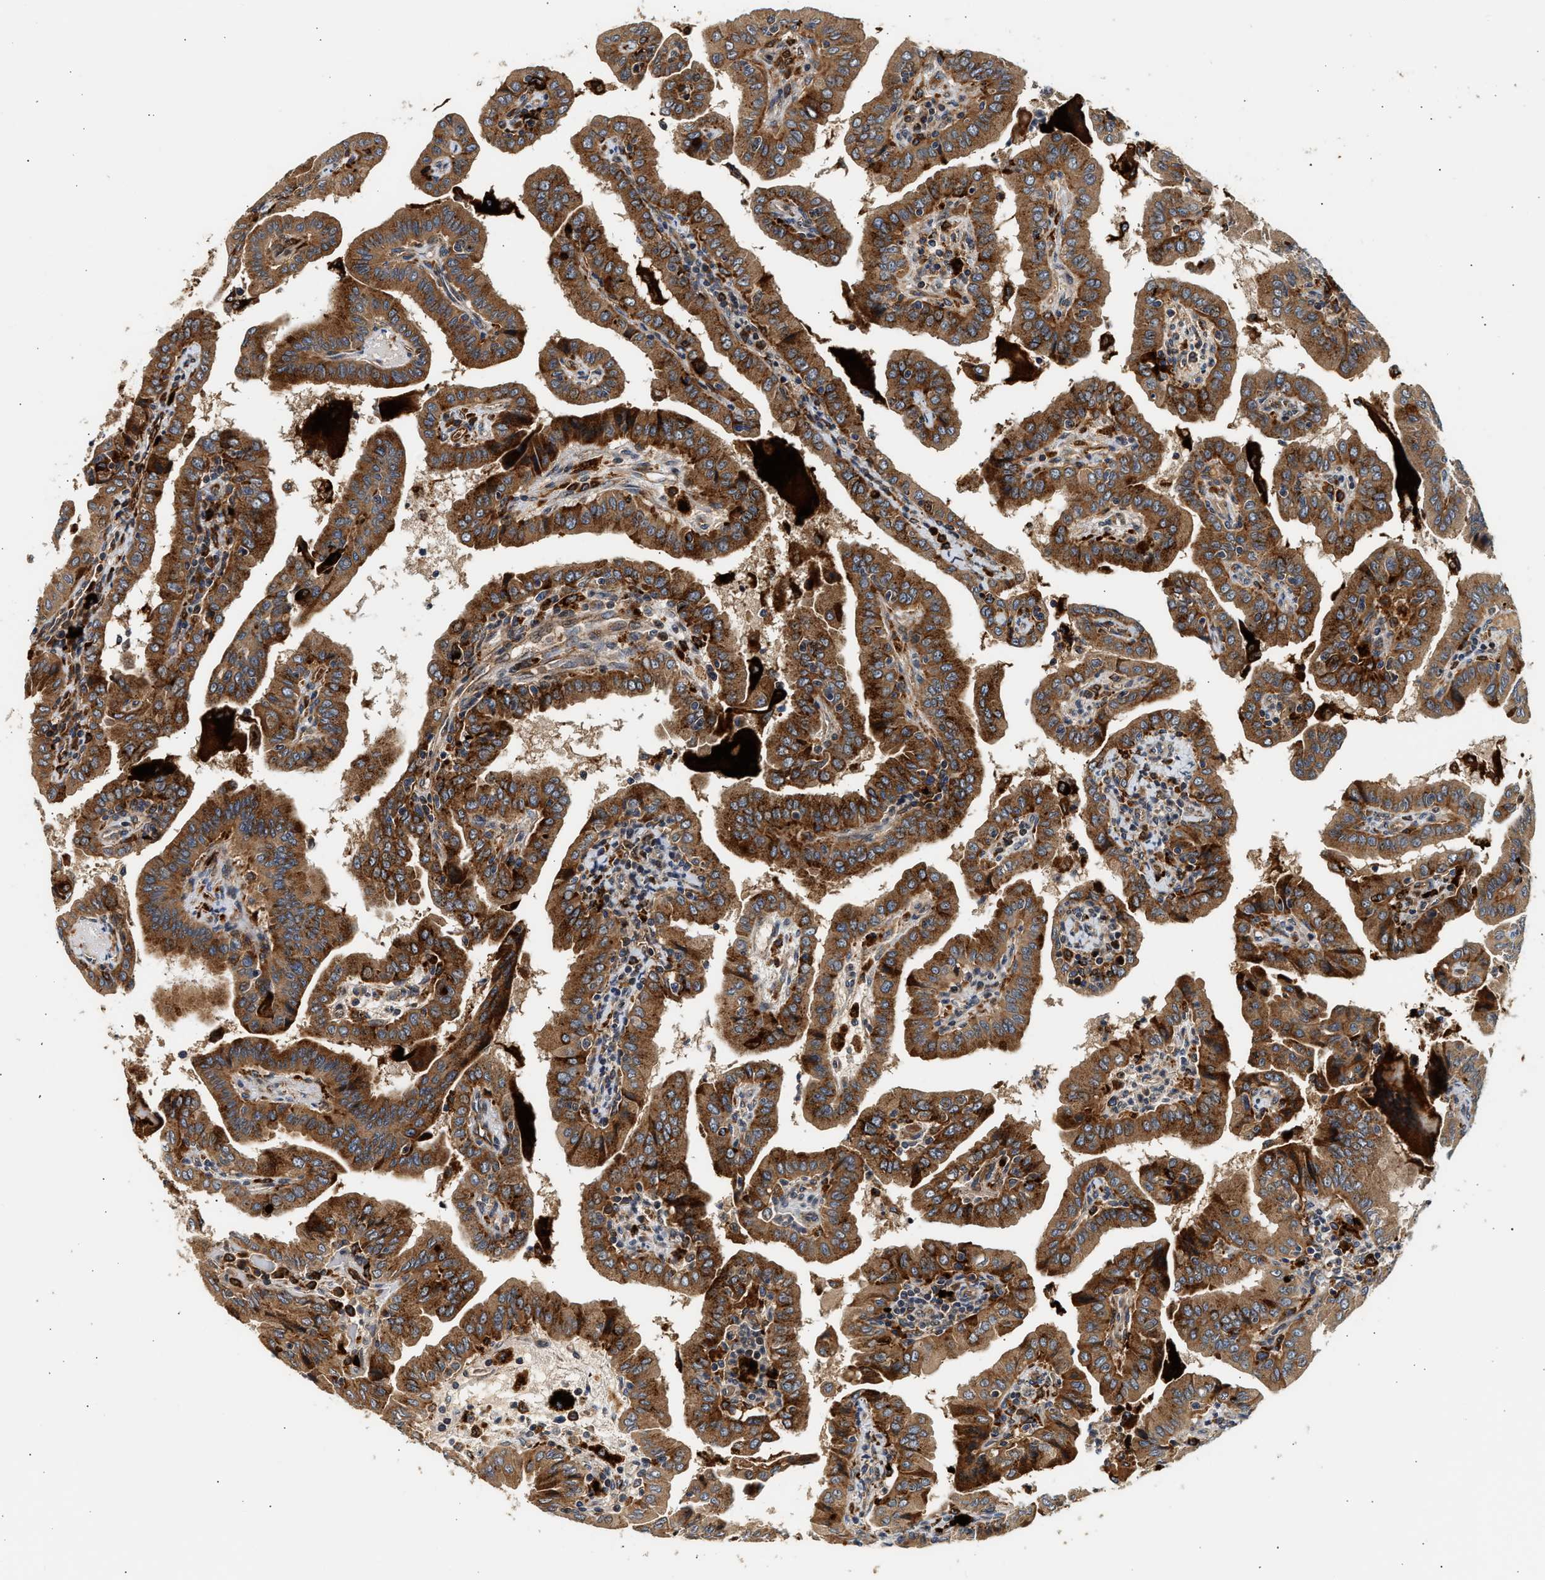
{"staining": {"intensity": "strong", "quantity": ">75%", "location": "cytoplasmic/membranous"}, "tissue": "thyroid cancer", "cell_type": "Tumor cells", "image_type": "cancer", "snomed": [{"axis": "morphology", "description": "Papillary adenocarcinoma, NOS"}, {"axis": "topography", "description": "Thyroid gland"}], "caption": "A micrograph of papillary adenocarcinoma (thyroid) stained for a protein displays strong cytoplasmic/membranous brown staining in tumor cells.", "gene": "PLD3", "patient": {"sex": "male", "age": 33}}